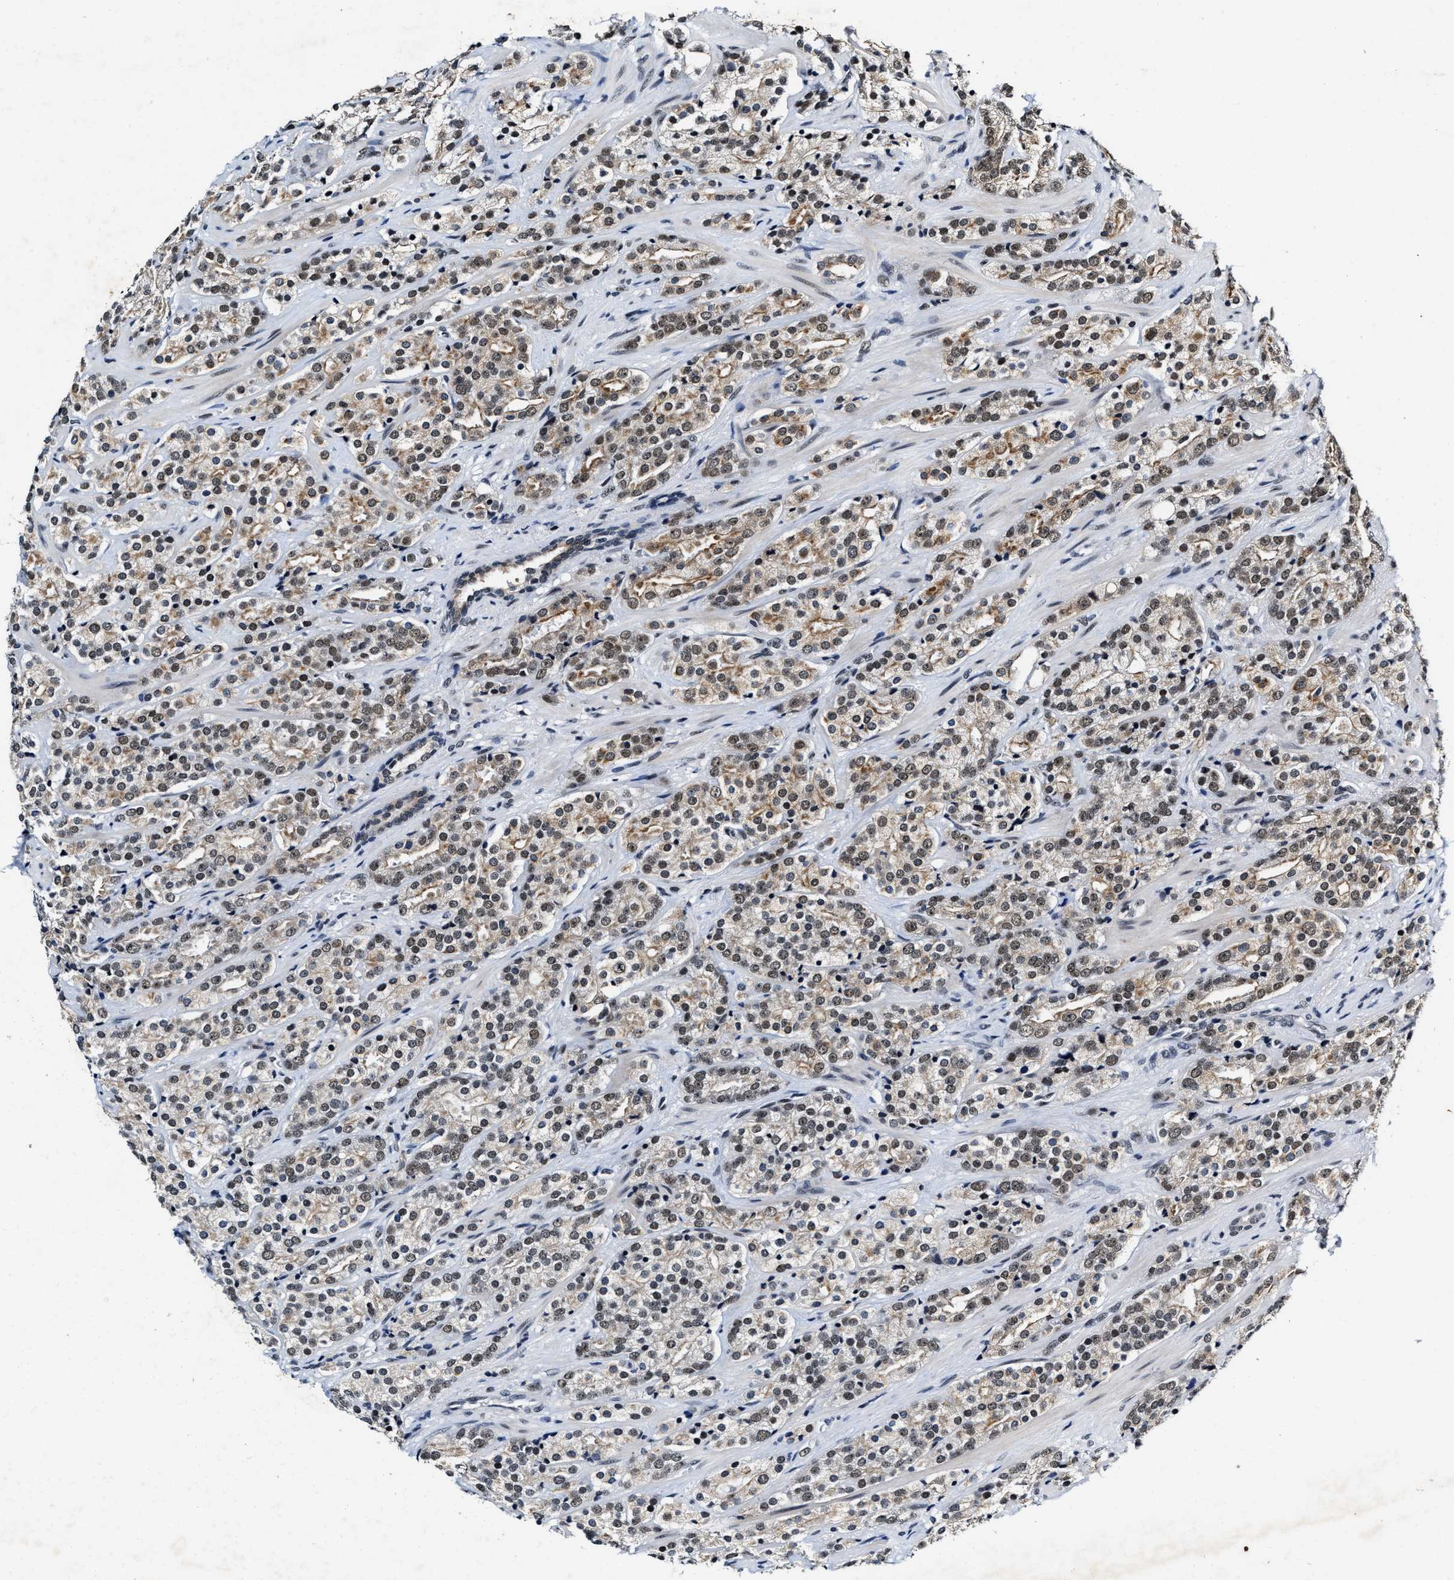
{"staining": {"intensity": "moderate", "quantity": "25%-75%", "location": "cytoplasmic/membranous,nuclear"}, "tissue": "prostate cancer", "cell_type": "Tumor cells", "image_type": "cancer", "snomed": [{"axis": "morphology", "description": "Adenocarcinoma, High grade"}, {"axis": "topography", "description": "Prostate"}], "caption": "The photomicrograph exhibits immunohistochemical staining of prostate cancer (high-grade adenocarcinoma). There is moderate cytoplasmic/membranous and nuclear positivity is appreciated in about 25%-75% of tumor cells.", "gene": "INIP", "patient": {"sex": "male", "age": 71}}